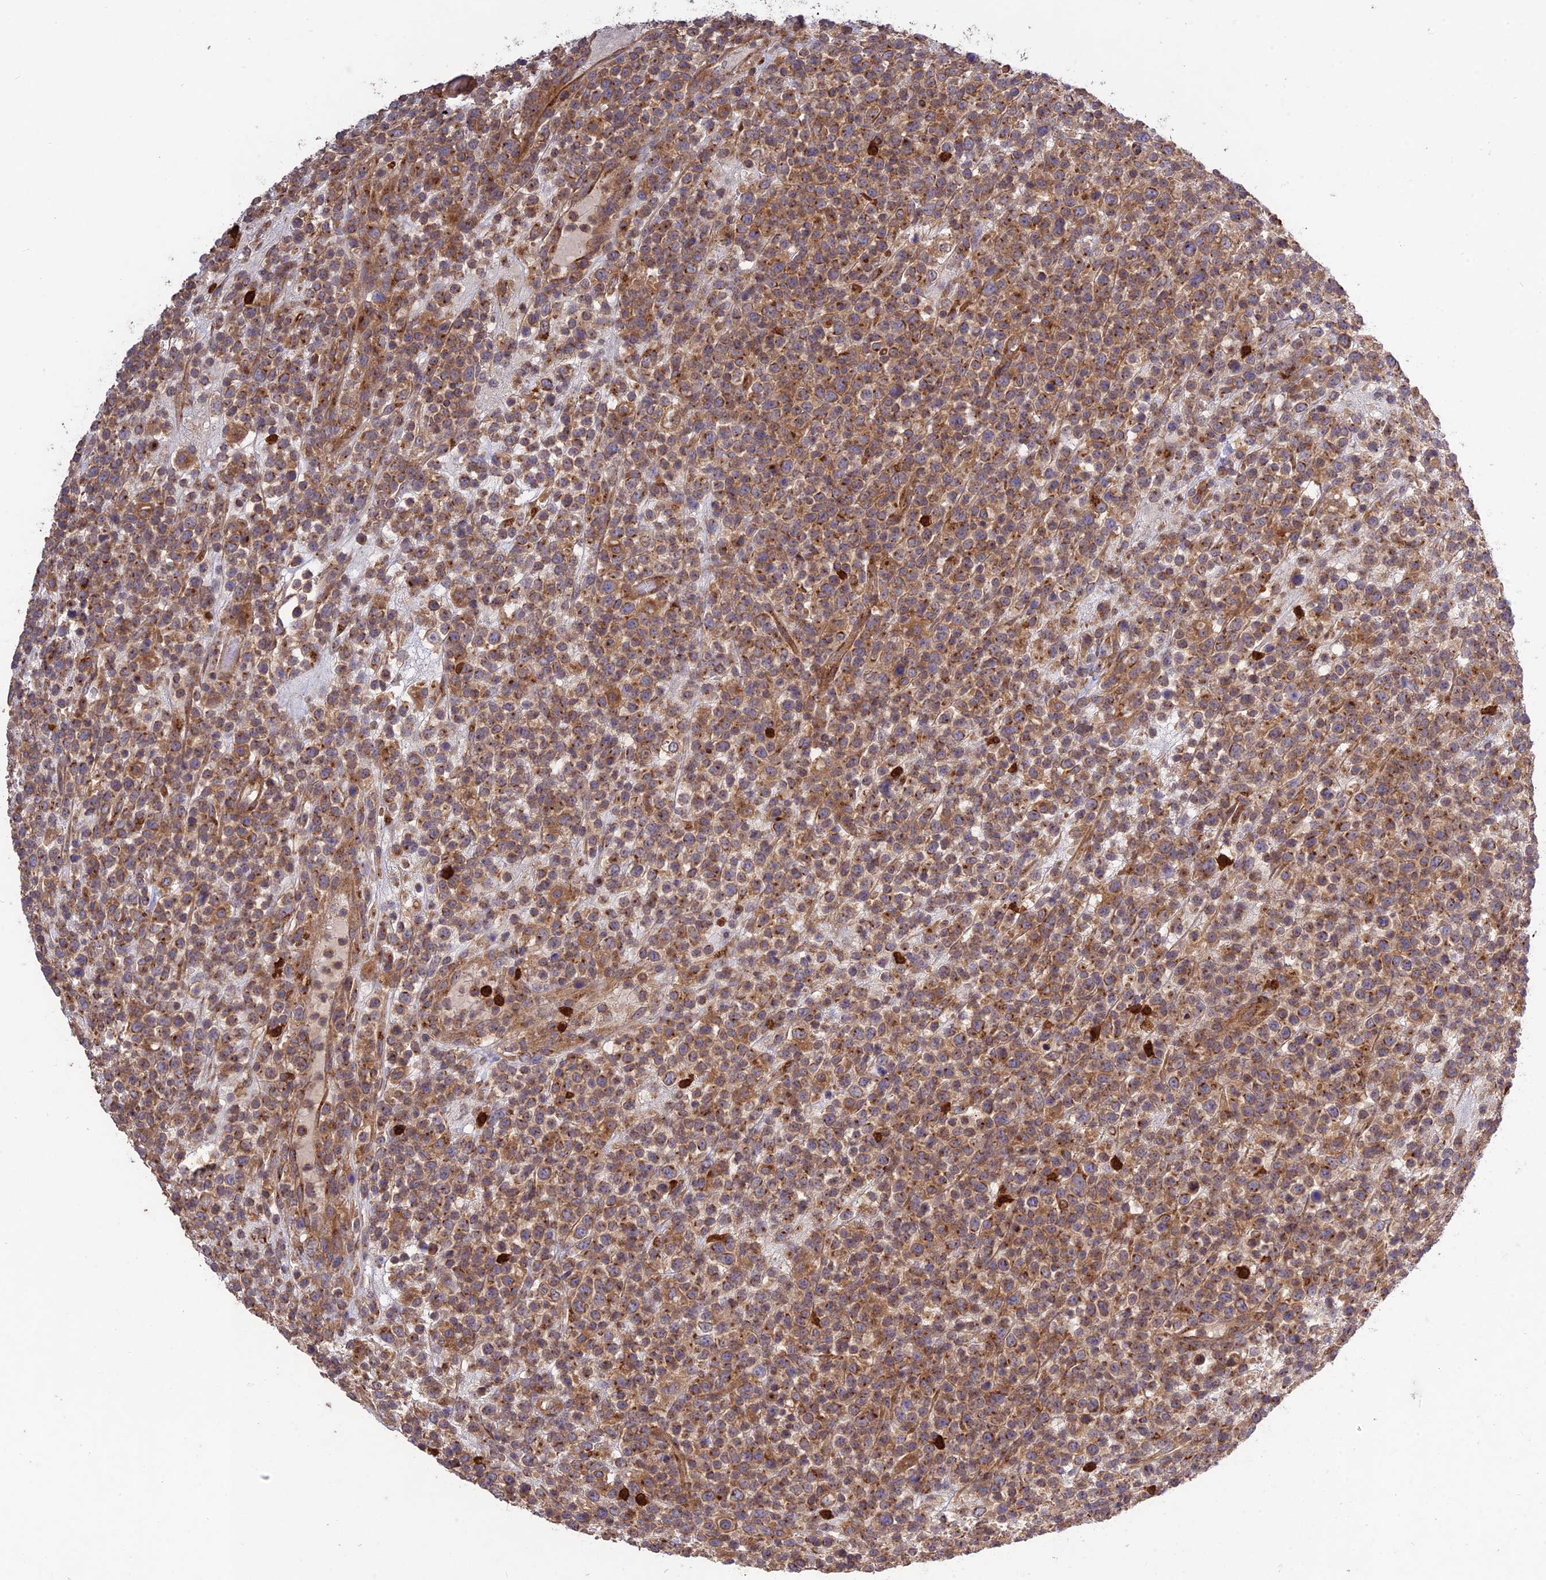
{"staining": {"intensity": "moderate", "quantity": ">75%", "location": "cytoplasmic/membranous"}, "tissue": "lymphoma", "cell_type": "Tumor cells", "image_type": "cancer", "snomed": [{"axis": "morphology", "description": "Malignant lymphoma, non-Hodgkin's type, High grade"}, {"axis": "topography", "description": "Colon"}], "caption": "High-grade malignant lymphoma, non-Hodgkin's type was stained to show a protein in brown. There is medium levels of moderate cytoplasmic/membranous expression in about >75% of tumor cells. The protein is stained brown, and the nuclei are stained in blue (DAB IHC with brightfield microscopy, high magnification).", "gene": "TMEM131L", "patient": {"sex": "female", "age": 53}}